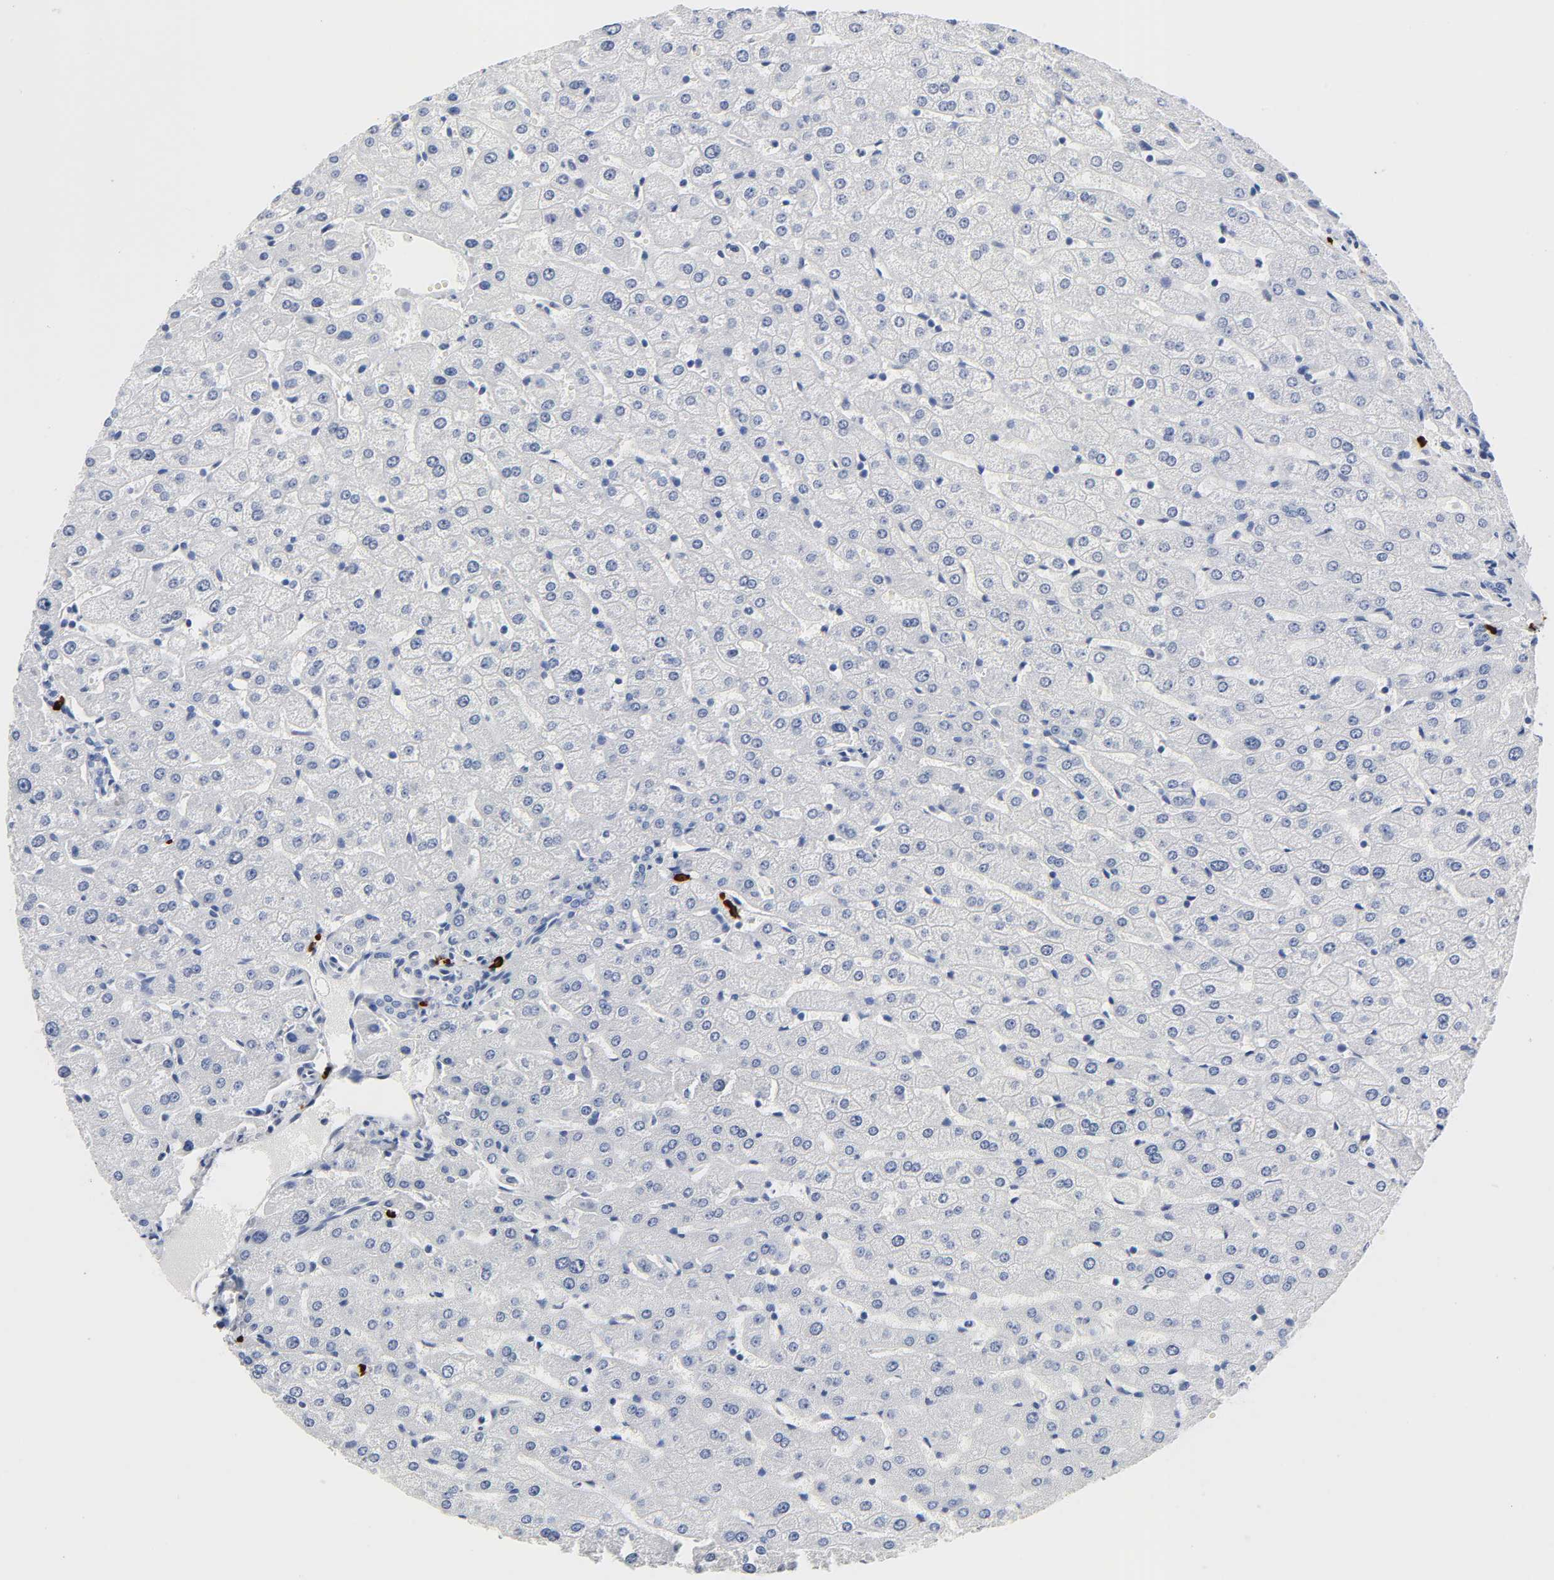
{"staining": {"intensity": "negative", "quantity": "none", "location": "none"}, "tissue": "liver", "cell_type": "Cholangiocytes", "image_type": "normal", "snomed": [{"axis": "morphology", "description": "Normal tissue, NOS"}, {"axis": "morphology", "description": "Fibrosis, NOS"}, {"axis": "topography", "description": "Liver"}], "caption": "High power microscopy image of an immunohistochemistry (IHC) image of unremarkable liver, revealing no significant expression in cholangiocytes.", "gene": "NAB2", "patient": {"sex": "female", "age": 29}}